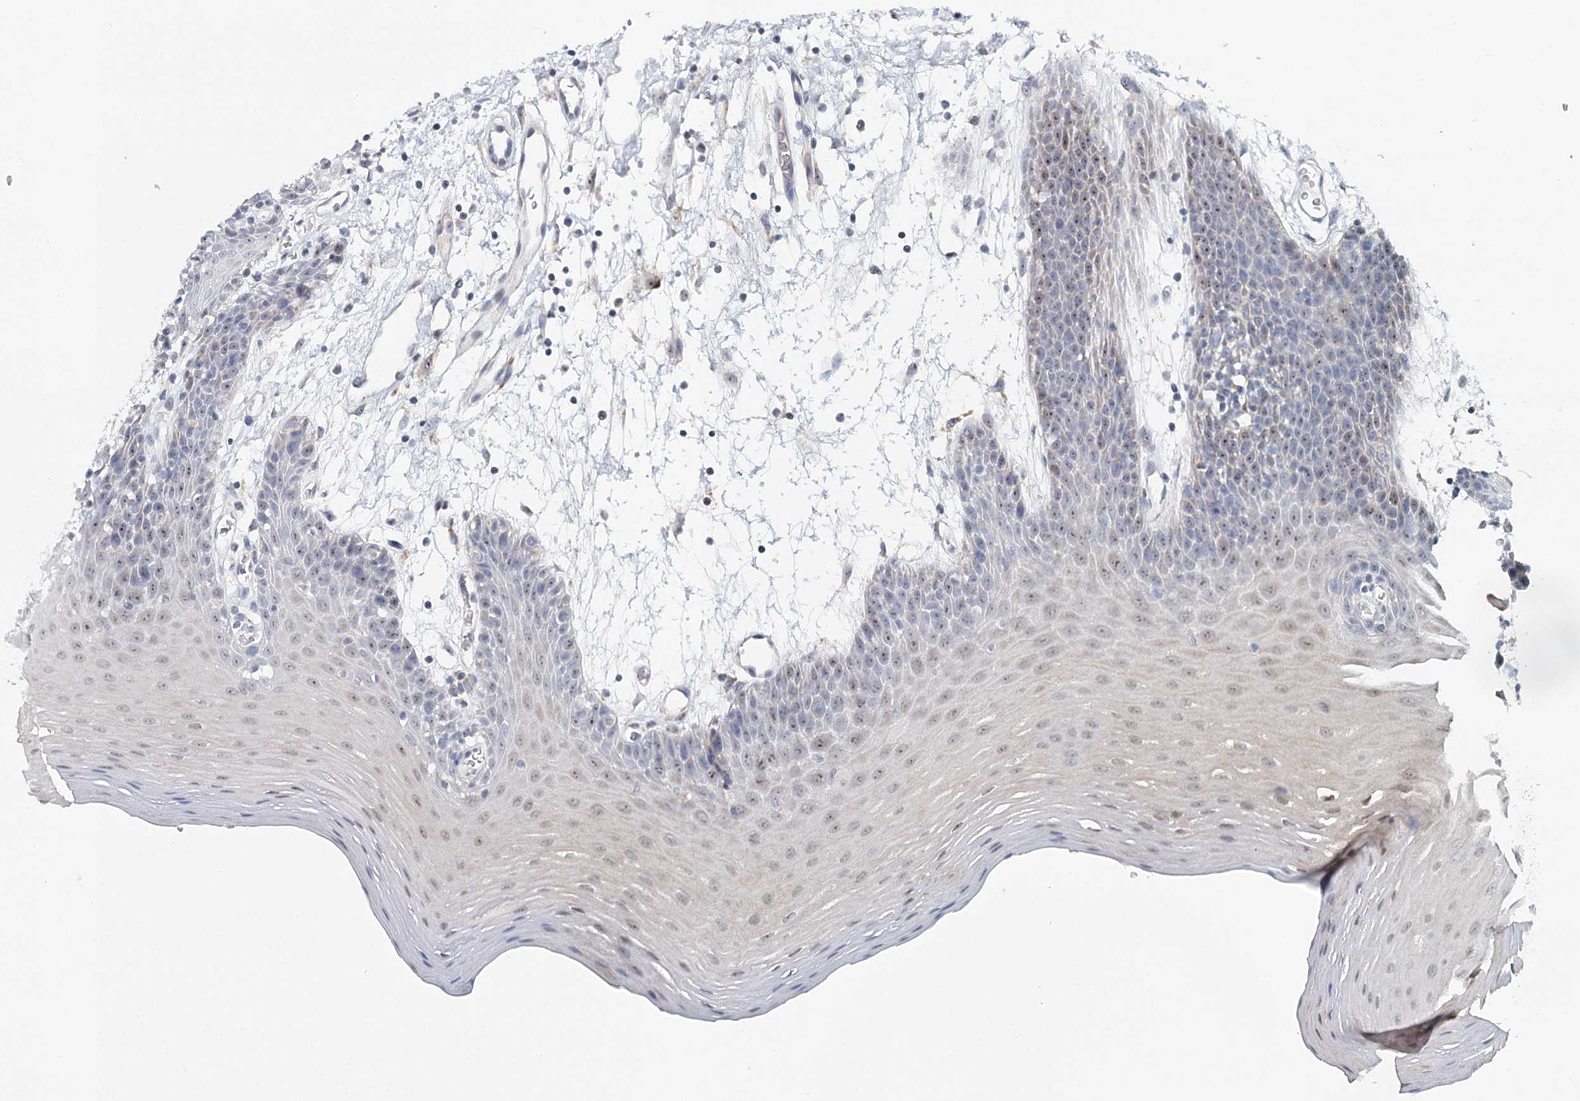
{"staining": {"intensity": "strong", "quantity": "<25%", "location": "nuclear"}, "tissue": "oral mucosa", "cell_type": "Squamous epithelial cells", "image_type": "normal", "snomed": [{"axis": "morphology", "description": "Normal tissue, NOS"}, {"axis": "topography", "description": "Skeletal muscle"}, {"axis": "topography", "description": "Oral tissue"}, {"axis": "topography", "description": "Salivary gland"}, {"axis": "topography", "description": "Peripheral nerve tissue"}], "caption": "This is an image of immunohistochemistry (IHC) staining of normal oral mucosa, which shows strong expression in the nuclear of squamous epithelial cells.", "gene": "RBM43", "patient": {"sex": "male", "age": 54}}